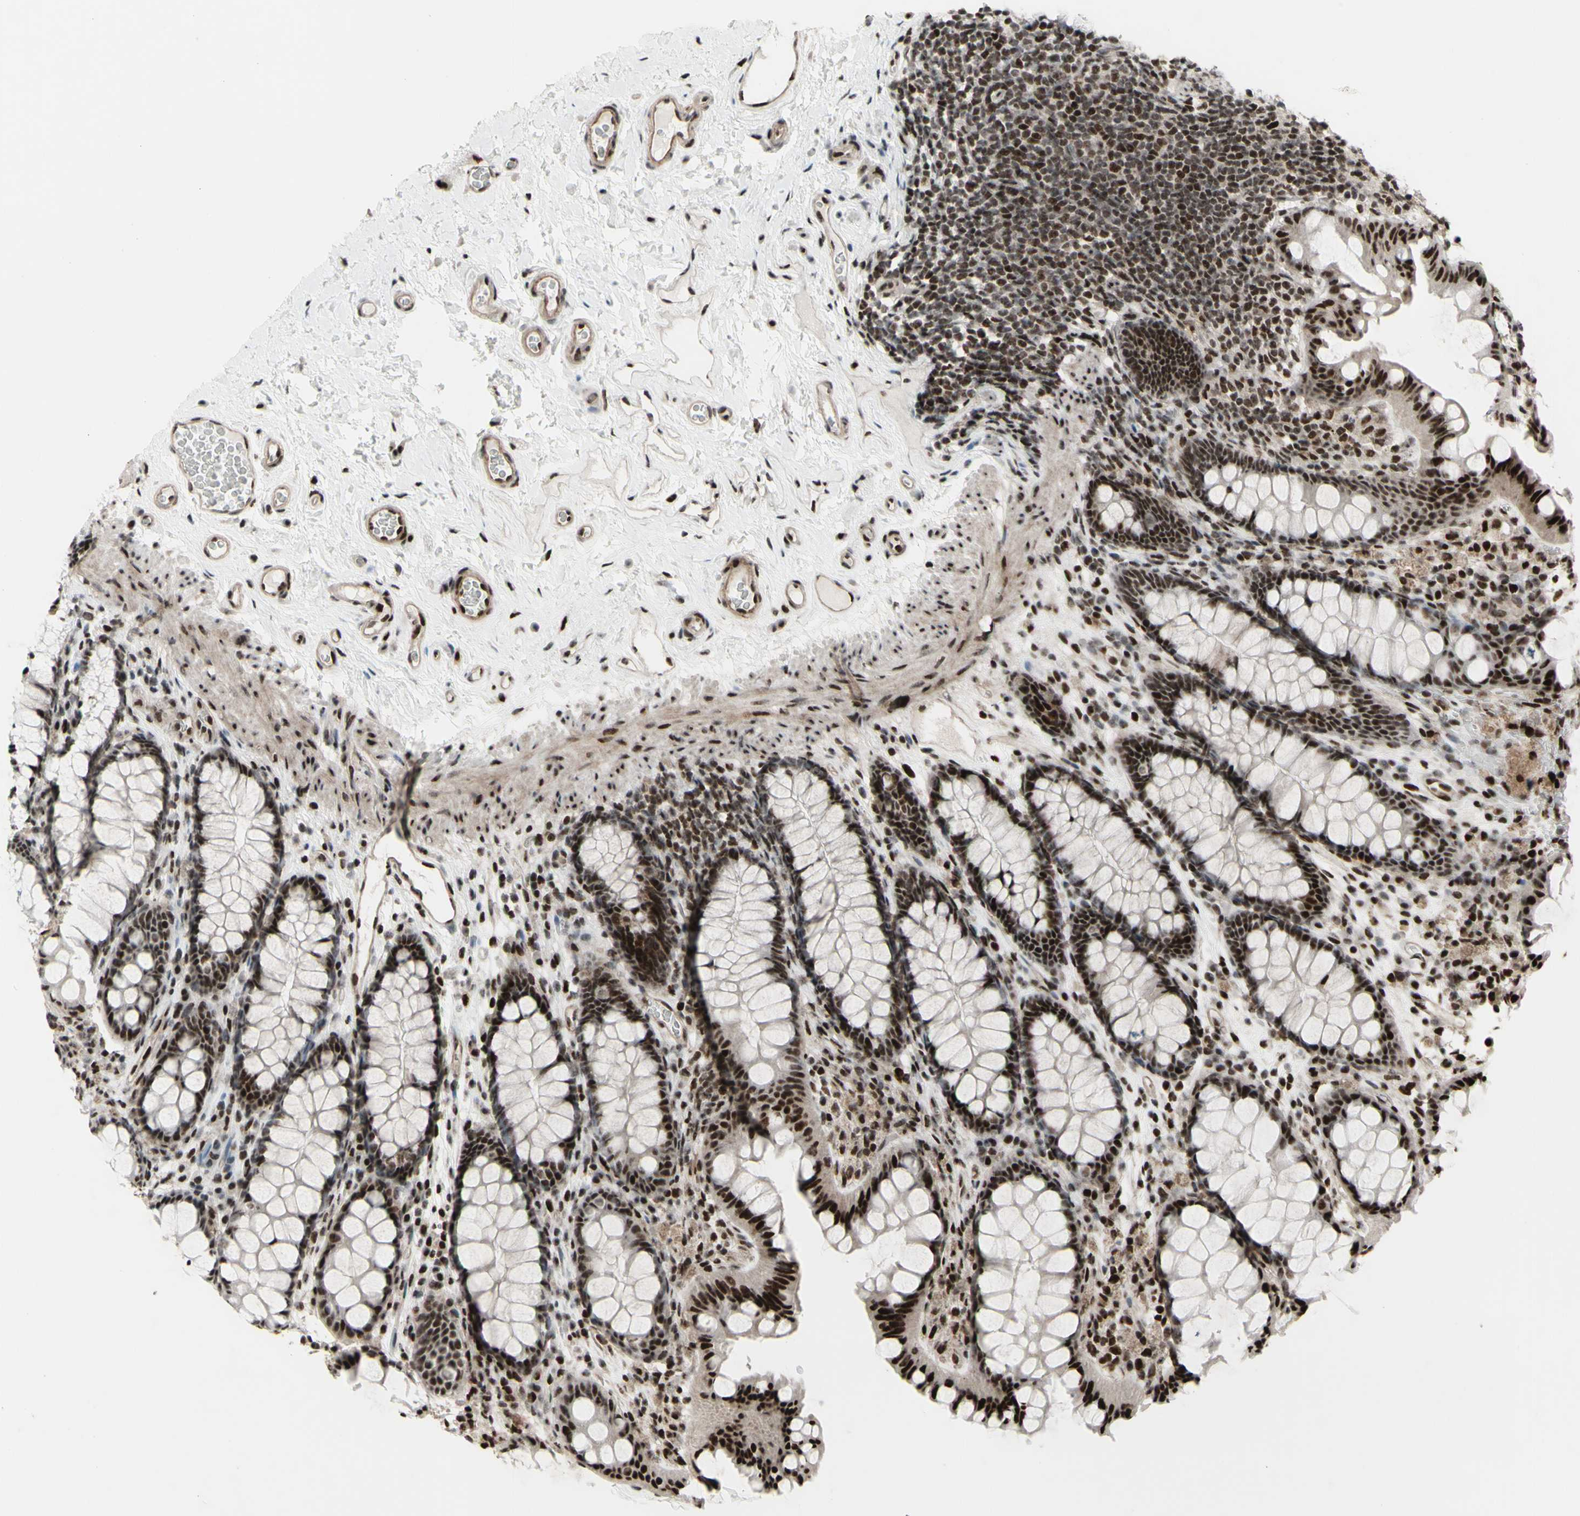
{"staining": {"intensity": "strong", "quantity": ">75%", "location": "nuclear"}, "tissue": "colon", "cell_type": "Endothelial cells", "image_type": "normal", "snomed": [{"axis": "morphology", "description": "Normal tissue, NOS"}, {"axis": "topography", "description": "Colon"}], "caption": "A high-resolution photomicrograph shows IHC staining of unremarkable colon, which shows strong nuclear staining in approximately >75% of endothelial cells. (DAB (3,3'-diaminobenzidine) IHC with brightfield microscopy, high magnification).", "gene": "SUPT6H", "patient": {"sex": "female", "age": 55}}